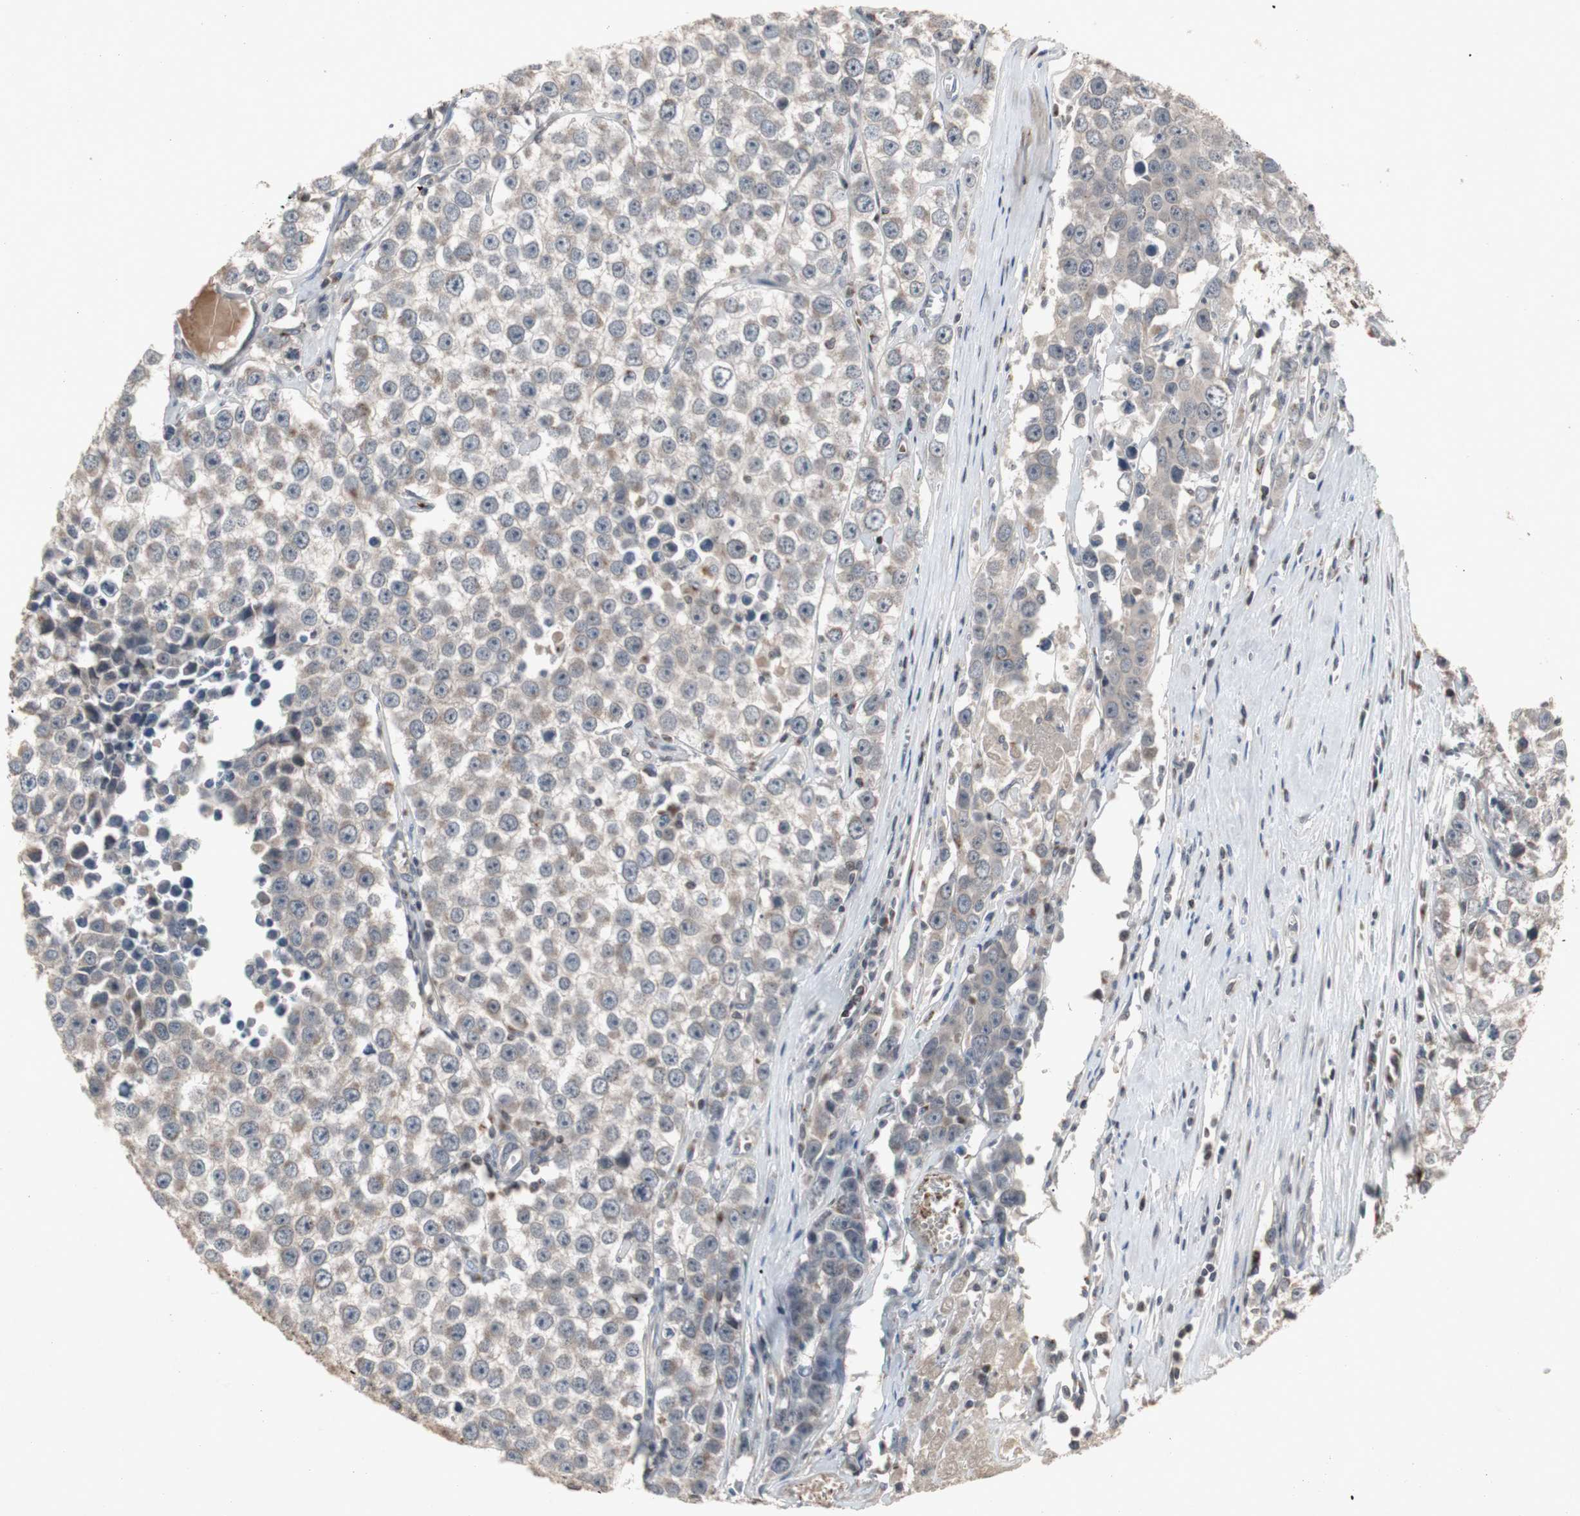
{"staining": {"intensity": "weak", "quantity": "25%-75%", "location": "cytoplasmic/membranous"}, "tissue": "testis cancer", "cell_type": "Tumor cells", "image_type": "cancer", "snomed": [{"axis": "morphology", "description": "Seminoma, NOS"}, {"axis": "morphology", "description": "Carcinoma, Embryonal, NOS"}, {"axis": "topography", "description": "Testis"}], "caption": "DAB immunohistochemical staining of testis cancer displays weak cytoplasmic/membranous protein staining in approximately 25%-75% of tumor cells. The protein is shown in brown color, while the nuclei are stained blue.", "gene": "ZNF396", "patient": {"sex": "male", "age": 52}}